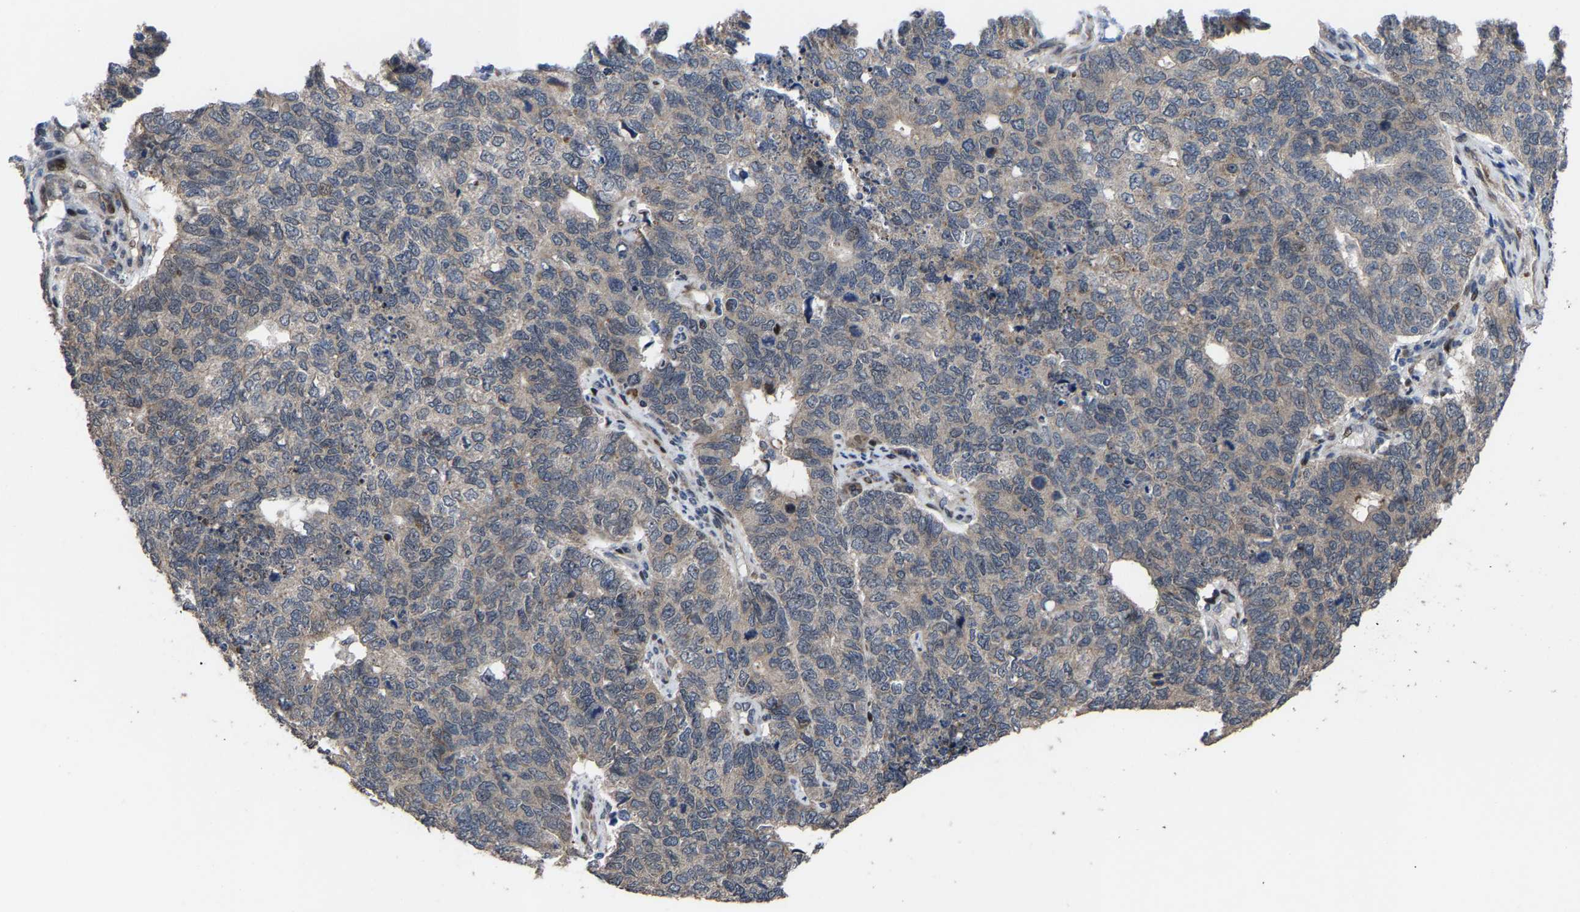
{"staining": {"intensity": "weak", "quantity": "<25%", "location": "cytoplasmic/membranous"}, "tissue": "cervical cancer", "cell_type": "Tumor cells", "image_type": "cancer", "snomed": [{"axis": "morphology", "description": "Squamous cell carcinoma, NOS"}, {"axis": "topography", "description": "Cervix"}], "caption": "Immunohistochemistry of human cervical cancer demonstrates no expression in tumor cells.", "gene": "HAUS6", "patient": {"sex": "female", "age": 63}}